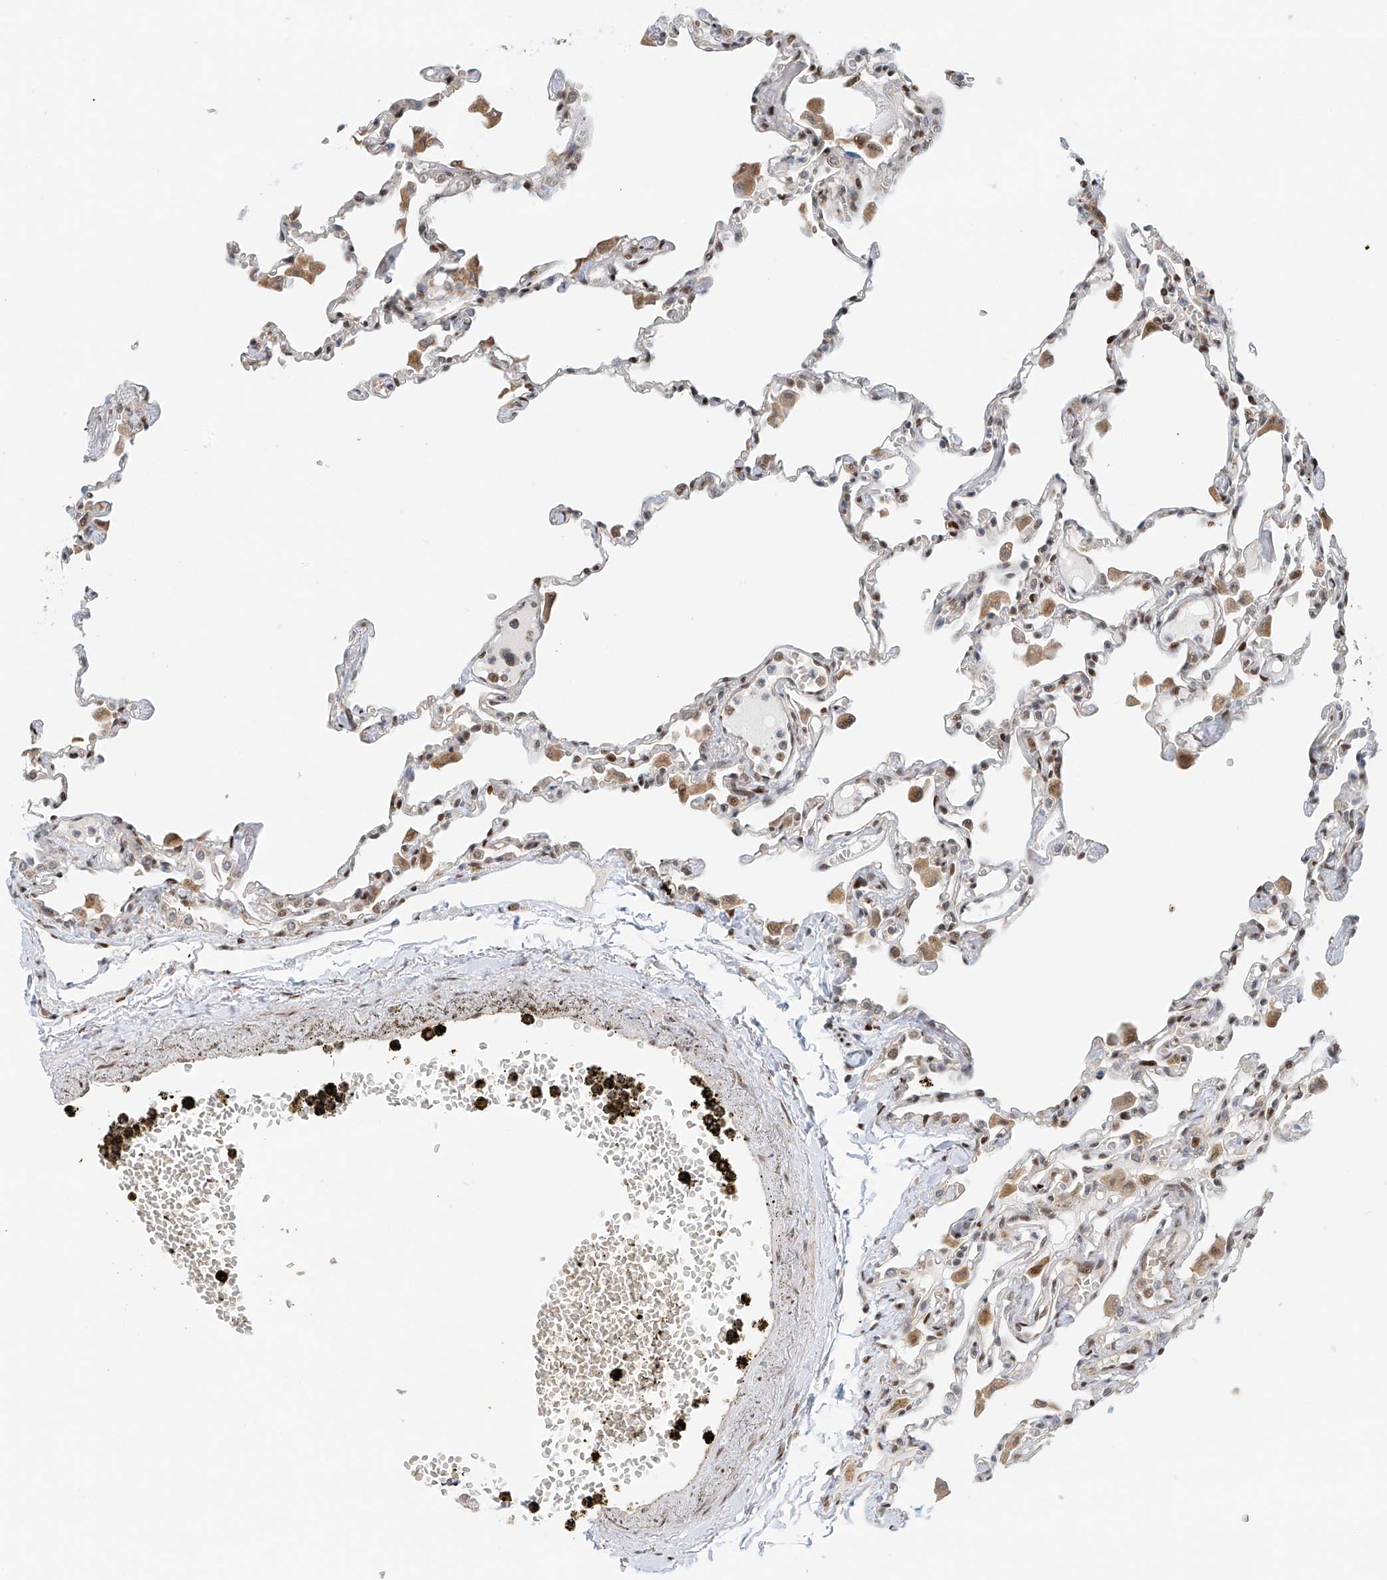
{"staining": {"intensity": "weak", "quantity": "<25%", "location": "cytoplasmic/membranous,nuclear"}, "tissue": "lung", "cell_type": "Alveolar cells", "image_type": "normal", "snomed": [{"axis": "morphology", "description": "Normal tissue, NOS"}, {"axis": "topography", "description": "Bronchus"}, {"axis": "topography", "description": "Lung"}], "caption": "This is an immunohistochemistry histopathology image of normal human lung. There is no expression in alveolar cells.", "gene": "ZNF514", "patient": {"sex": "female", "age": 49}}